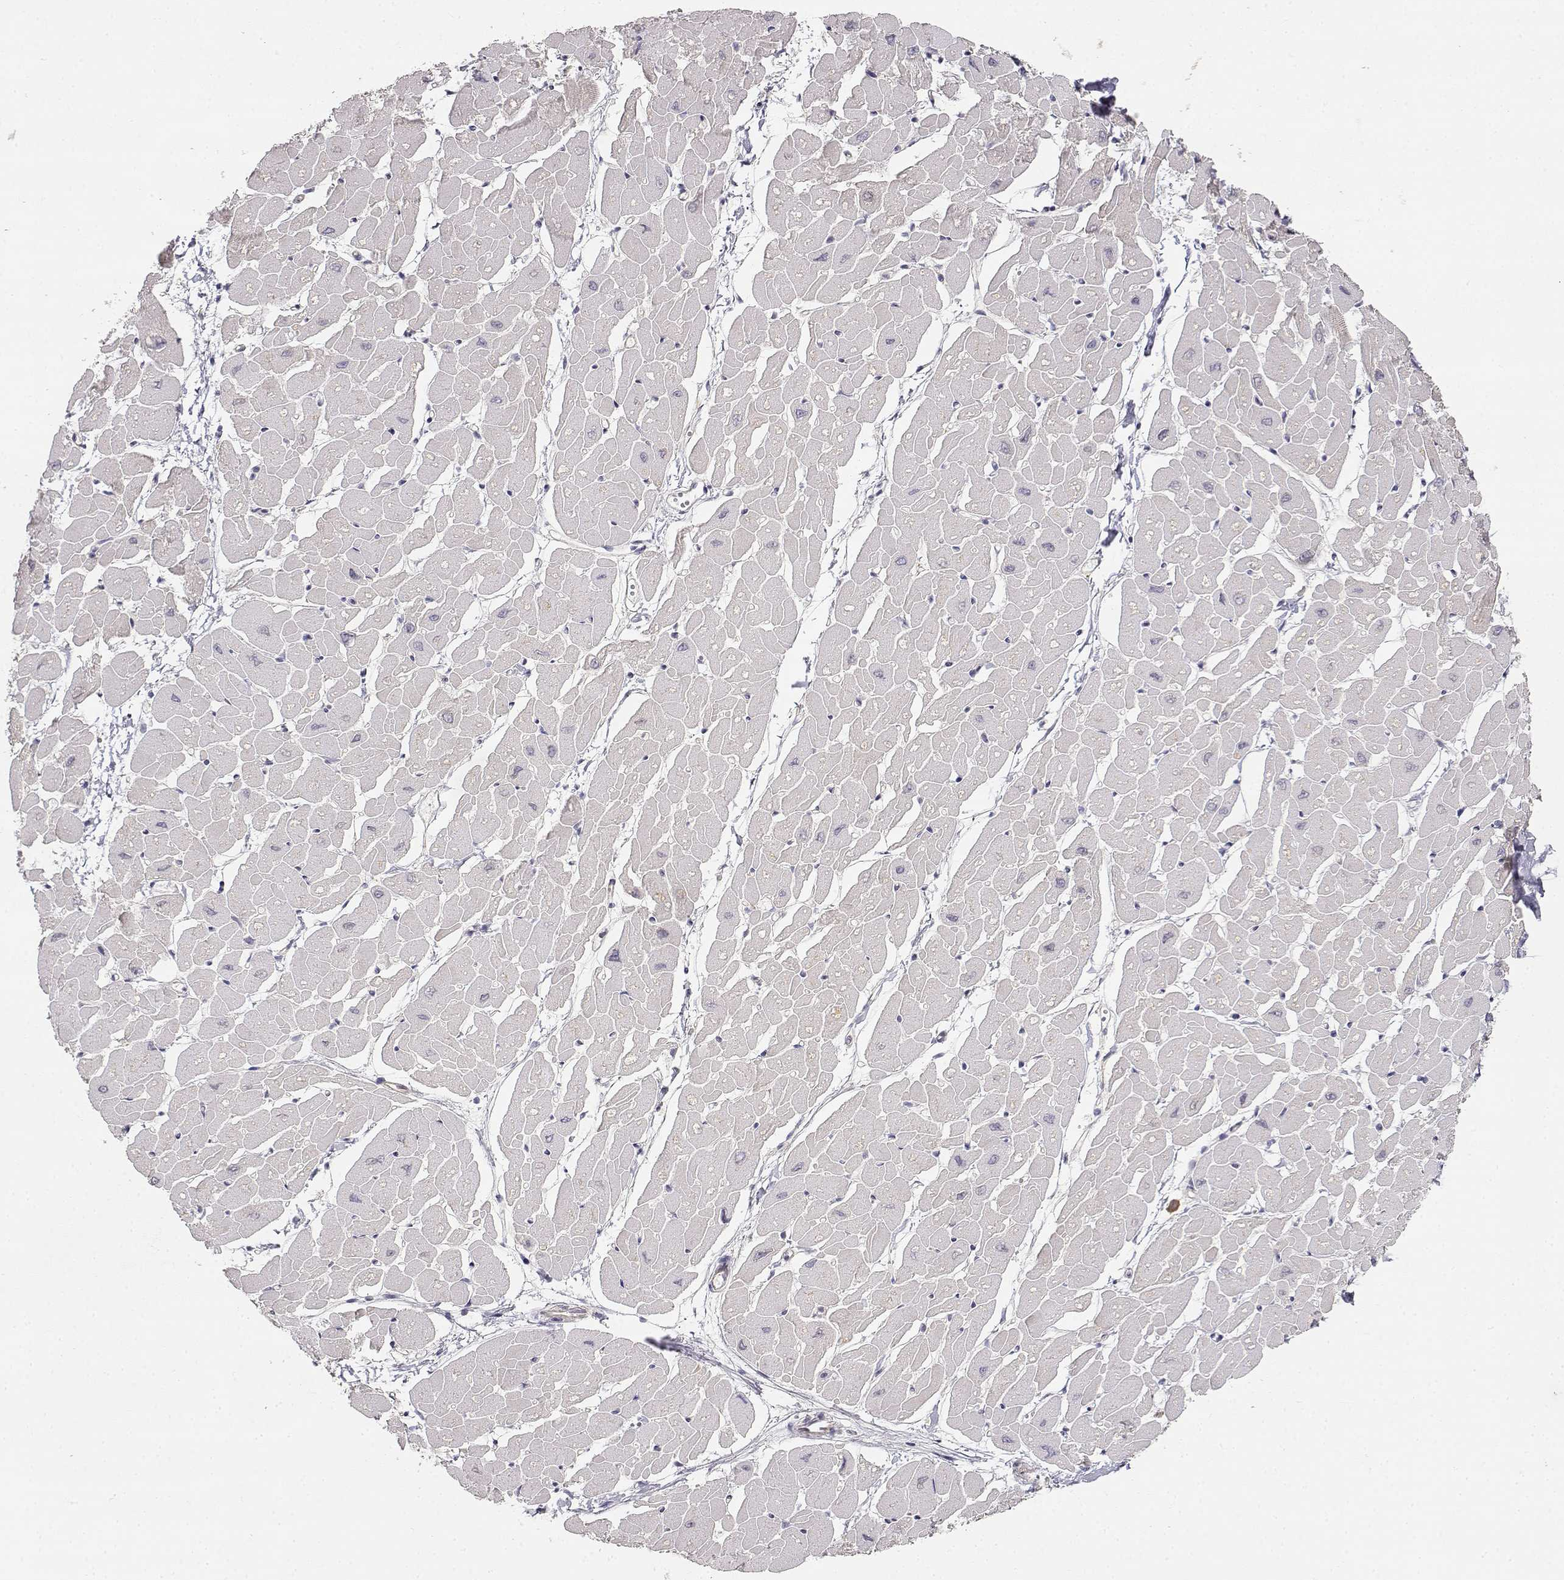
{"staining": {"intensity": "negative", "quantity": "none", "location": "none"}, "tissue": "heart muscle", "cell_type": "Cardiomyocytes", "image_type": "normal", "snomed": [{"axis": "morphology", "description": "Normal tissue, NOS"}, {"axis": "topography", "description": "Heart"}], "caption": "Cardiomyocytes are negative for protein expression in unremarkable human heart muscle. The staining was performed using DAB (3,3'-diaminobenzidine) to visualize the protein expression in brown, while the nuclei were stained in blue with hematoxylin (Magnification: 20x).", "gene": "EAF2", "patient": {"sex": "male", "age": 57}}